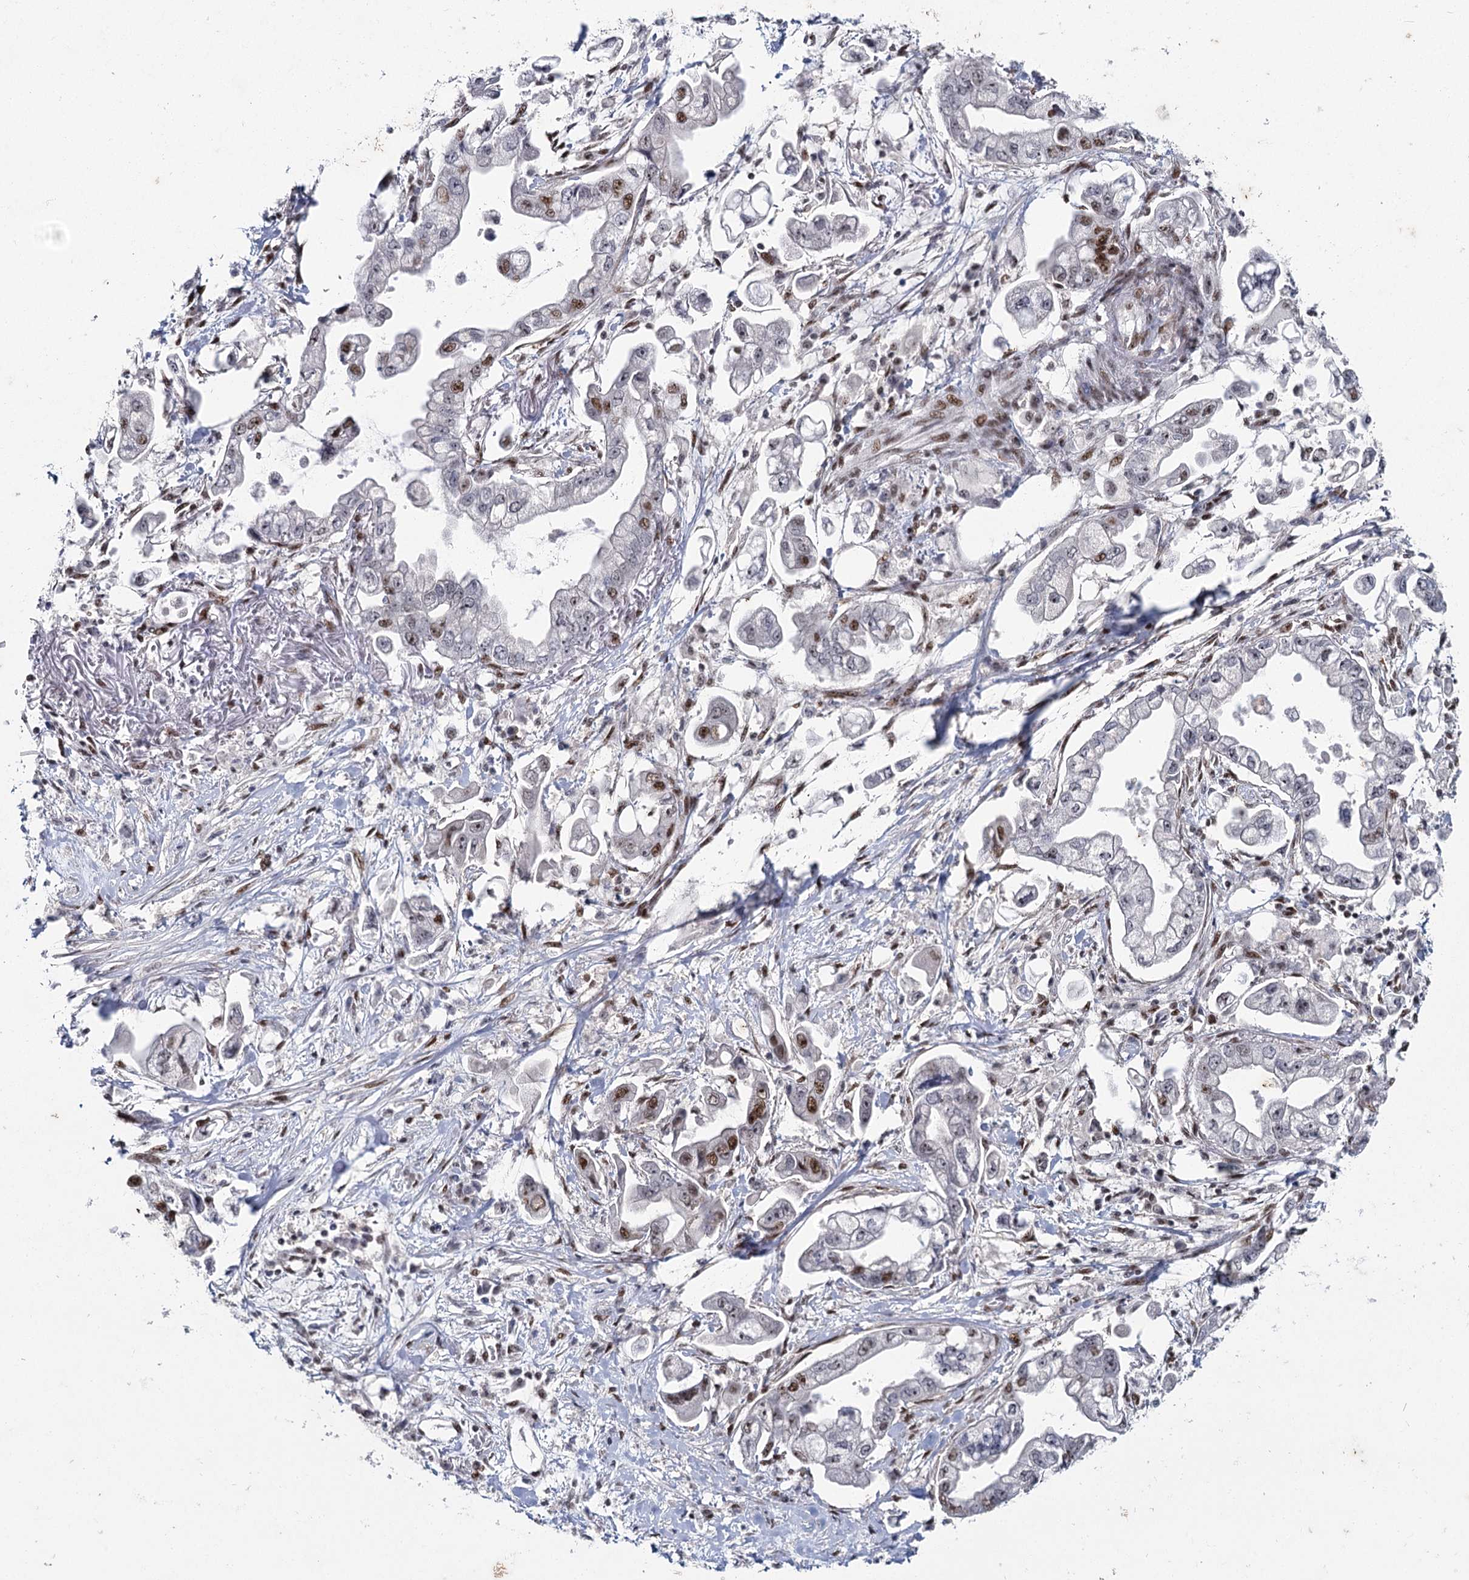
{"staining": {"intensity": "strong", "quantity": "25%-75%", "location": "nuclear"}, "tissue": "stomach cancer", "cell_type": "Tumor cells", "image_type": "cancer", "snomed": [{"axis": "morphology", "description": "Adenocarcinoma, NOS"}, {"axis": "topography", "description": "Stomach"}], "caption": "Protein staining shows strong nuclear expression in about 25%-75% of tumor cells in stomach adenocarcinoma. (Brightfield microscopy of DAB IHC at high magnification).", "gene": "SCAF8", "patient": {"sex": "male", "age": 62}}